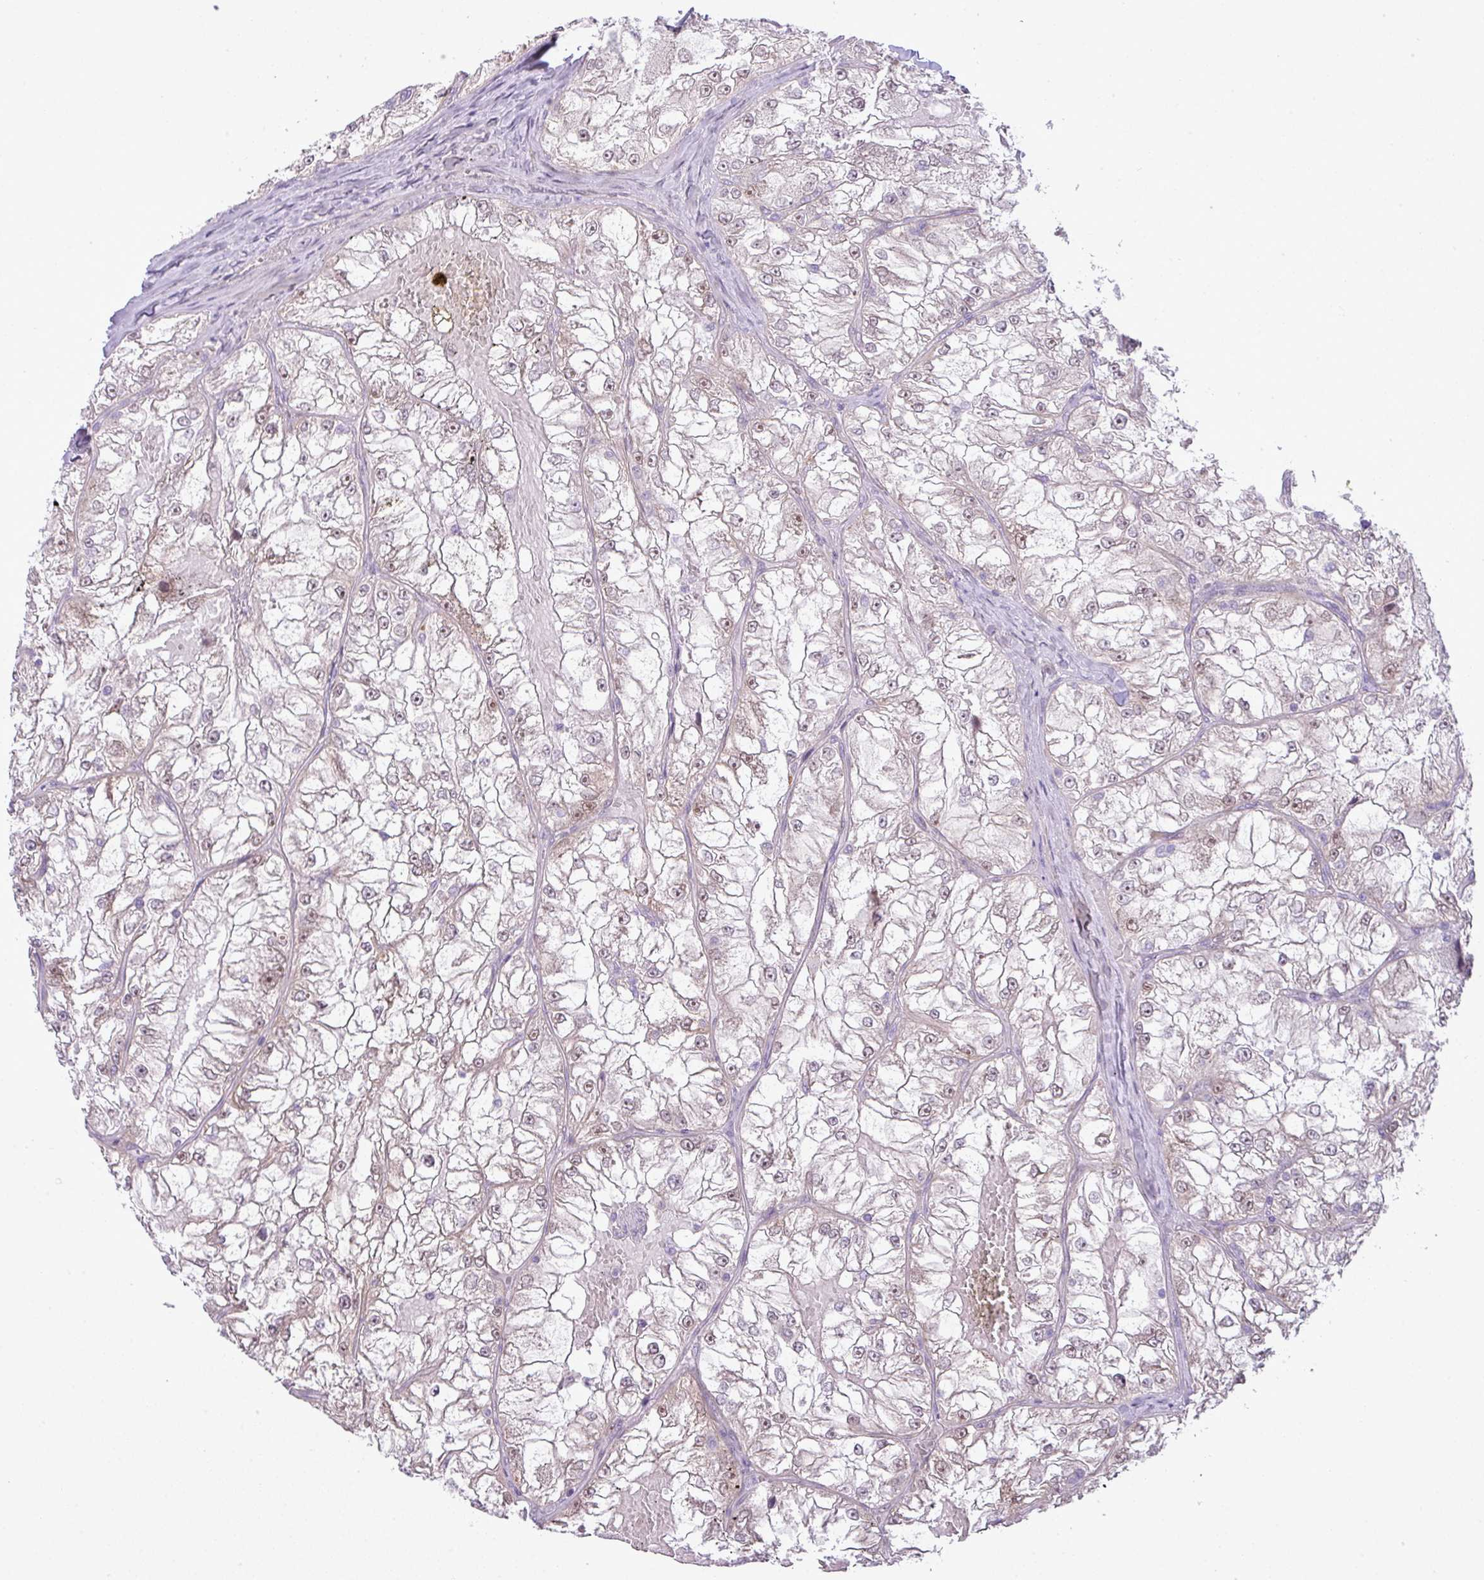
{"staining": {"intensity": "weak", "quantity": "<25%", "location": "nuclear"}, "tissue": "renal cancer", "cell_type": "Tumor cells", "image_type": "cancer", "snomed": [{"axis": "morphology", "description": "Adenocarcinoma, NOS"}, {"axis": "topography", "description": "Kidney"}], "caption": "Immunohistochemistry photomicrograph of renal cancer stained for a protein (brown), which displays no expression in tumor cells. (Brightfield microscopy of DAB immunohistochemistry at high magnification).", "gene": "MAK16", "patient": {"sex": "female", "age": 72}}